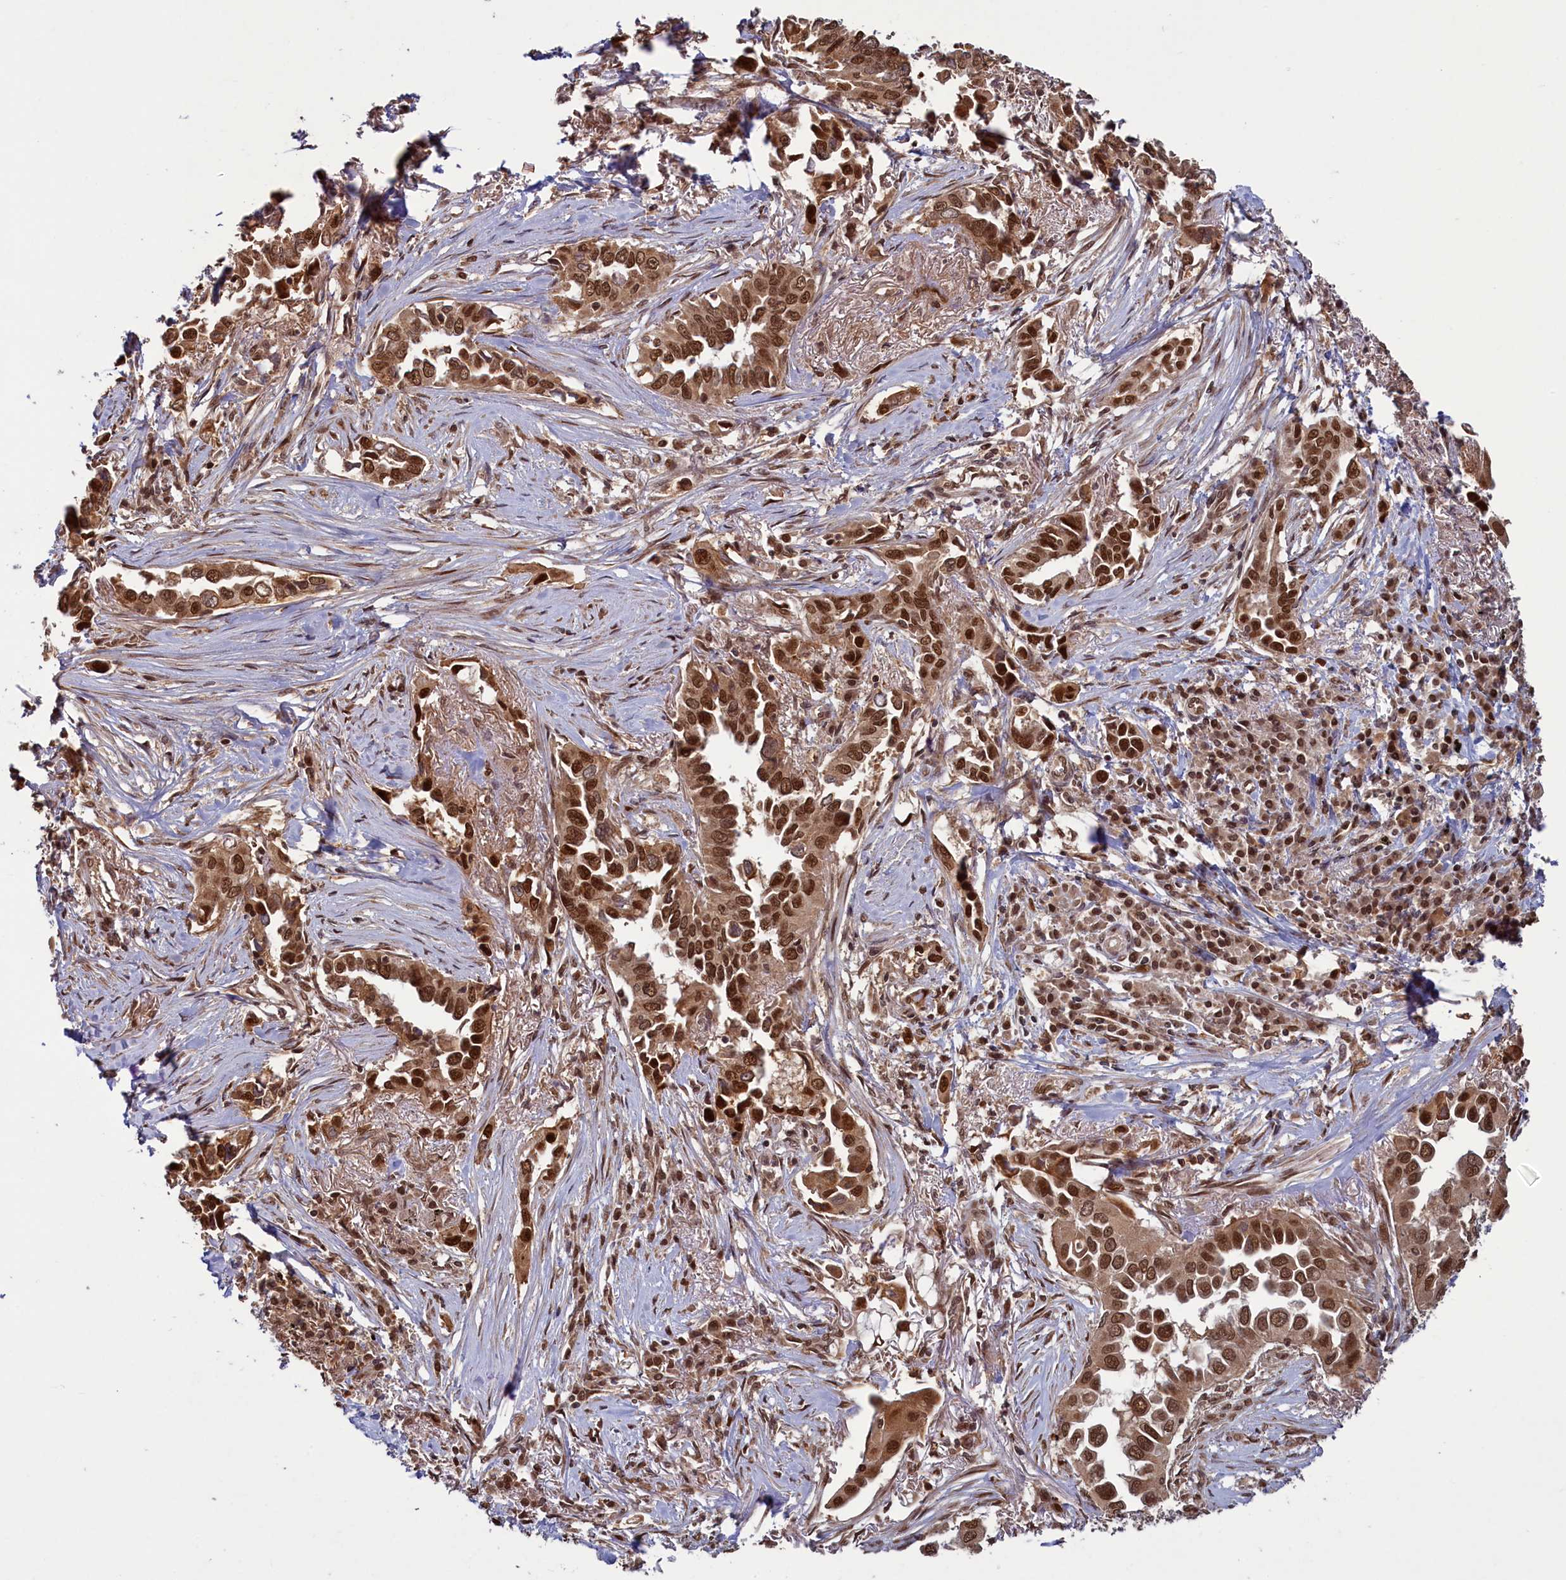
{"staining": {"intensity": "strong", "quantity": ">75%", "location": "nuclear"}, "tissue": "lung cancer", "cell_type": "Tumor cells", "image_type": "cancer", "snomed": [{"axis": "morphology", "description": "Adenocarcinoma, NOS"}, {"axis": "topography", "description": "Lung"}], "caption": "Adenocarcinoma (lung) tissue shows strong nuclear expression in about >75% of tumor cells, visualized by immunohistochemistry.", "gene": "NAE1", "patient": {"sex": "female", "age": 76}}